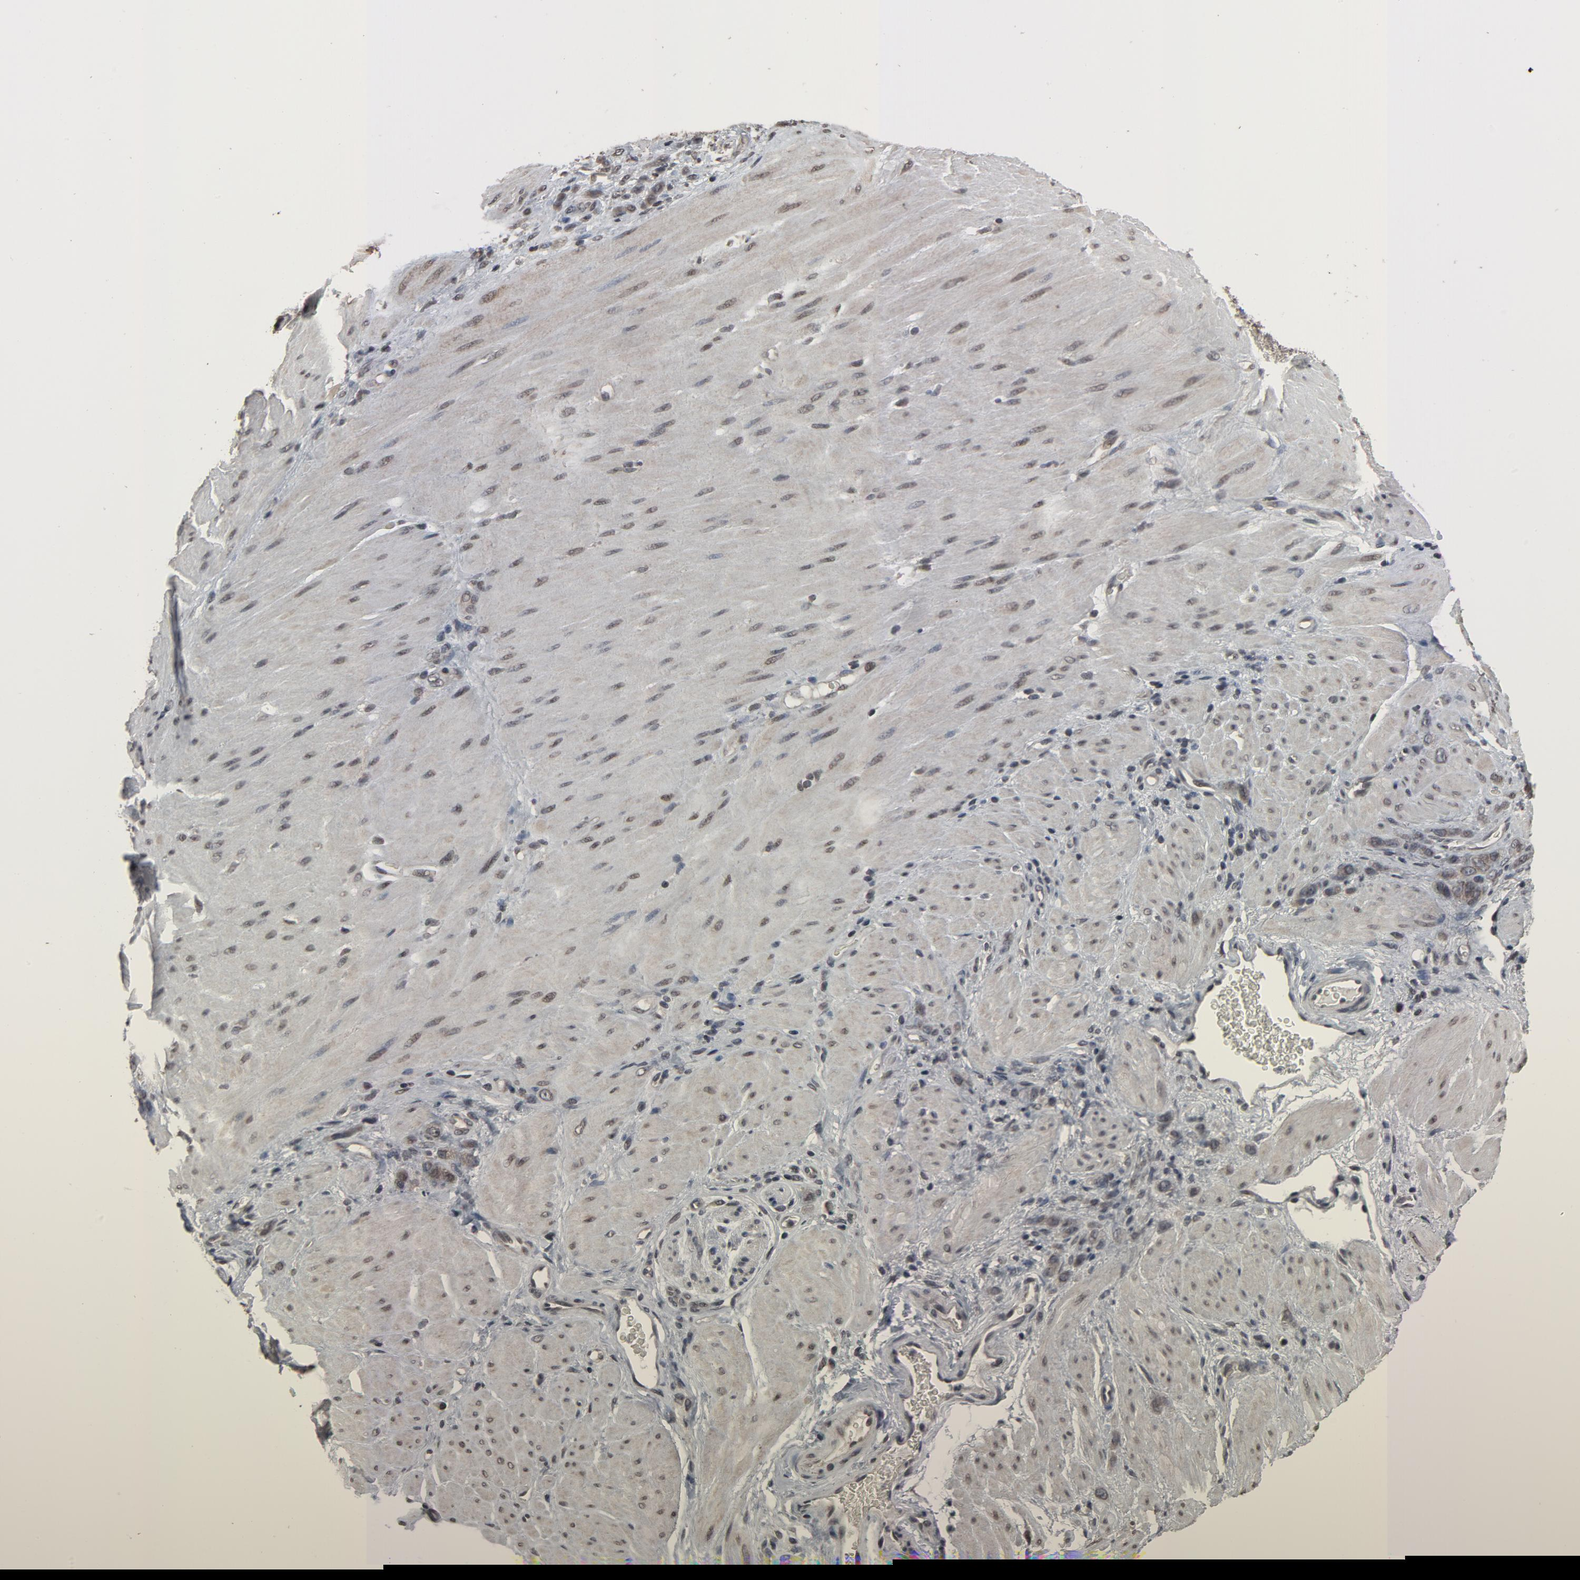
{"staining": {"intensity": "weak", "quantity": "25%-75%", "location": "cytoplasmic/membranous,nuclear"}, "tissue": "stomach cancer", "cell_type": "Tumor cells", "image_type": "cancer", "snomed": [{"axis": "morphology", "description": "Normal tissue, NOS"}, {"axis": "morphology", "description": "Adenocarcinoma, NOS"}, {"axis": "topography", "description": "Stomach"}], "caption": "Stomach cancer (adenocarcinoma) tissue shows weak cytoplasmic/membranous and nuclear expression in about 25%-75% of tumor cells, visualized by immunohistochemistry.", "gene": "POM121", "patient": {"sex": "male", "age": 82}}